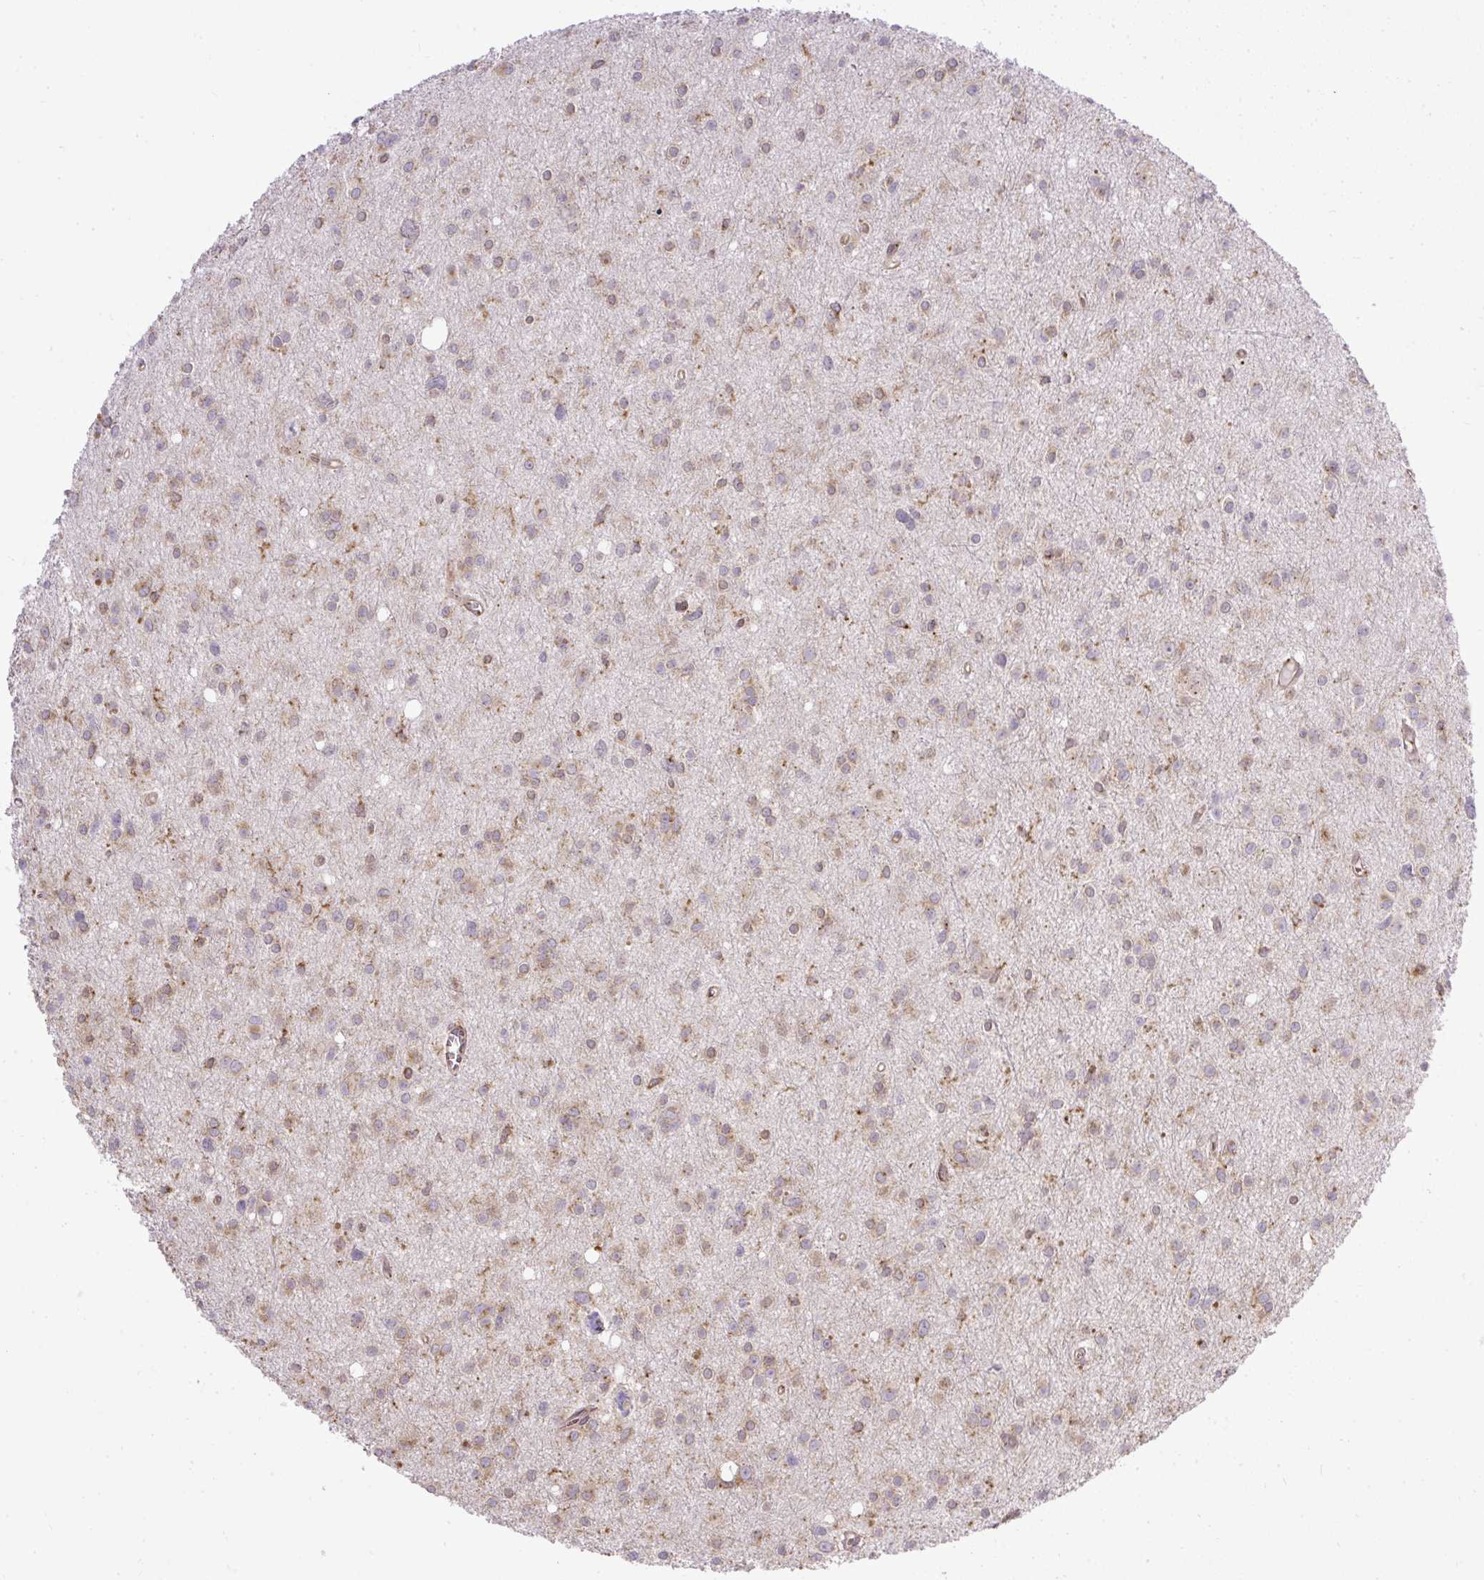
{"staining": {"intensity": "weak", "quantity": ">75%", "location": "cytoplasmic/membranous"}, "tissue": "glioma", "cell_type": "Tumor cells", "image_type": "cancer", "snomed": [{"axis": "morphology", "description": "Glioma, malignant, High grade"}, {"axis": "topography", "description": "Brain"}], "caption": "An immunohistochemistry image of neoplastic tissue is shown. Protein staining in brown highlights weak cytoplasmic/membranous positivity in glioma within tumor cells.", "gene": "SMC4", "patient": {"sex": "male", "age": 23}}